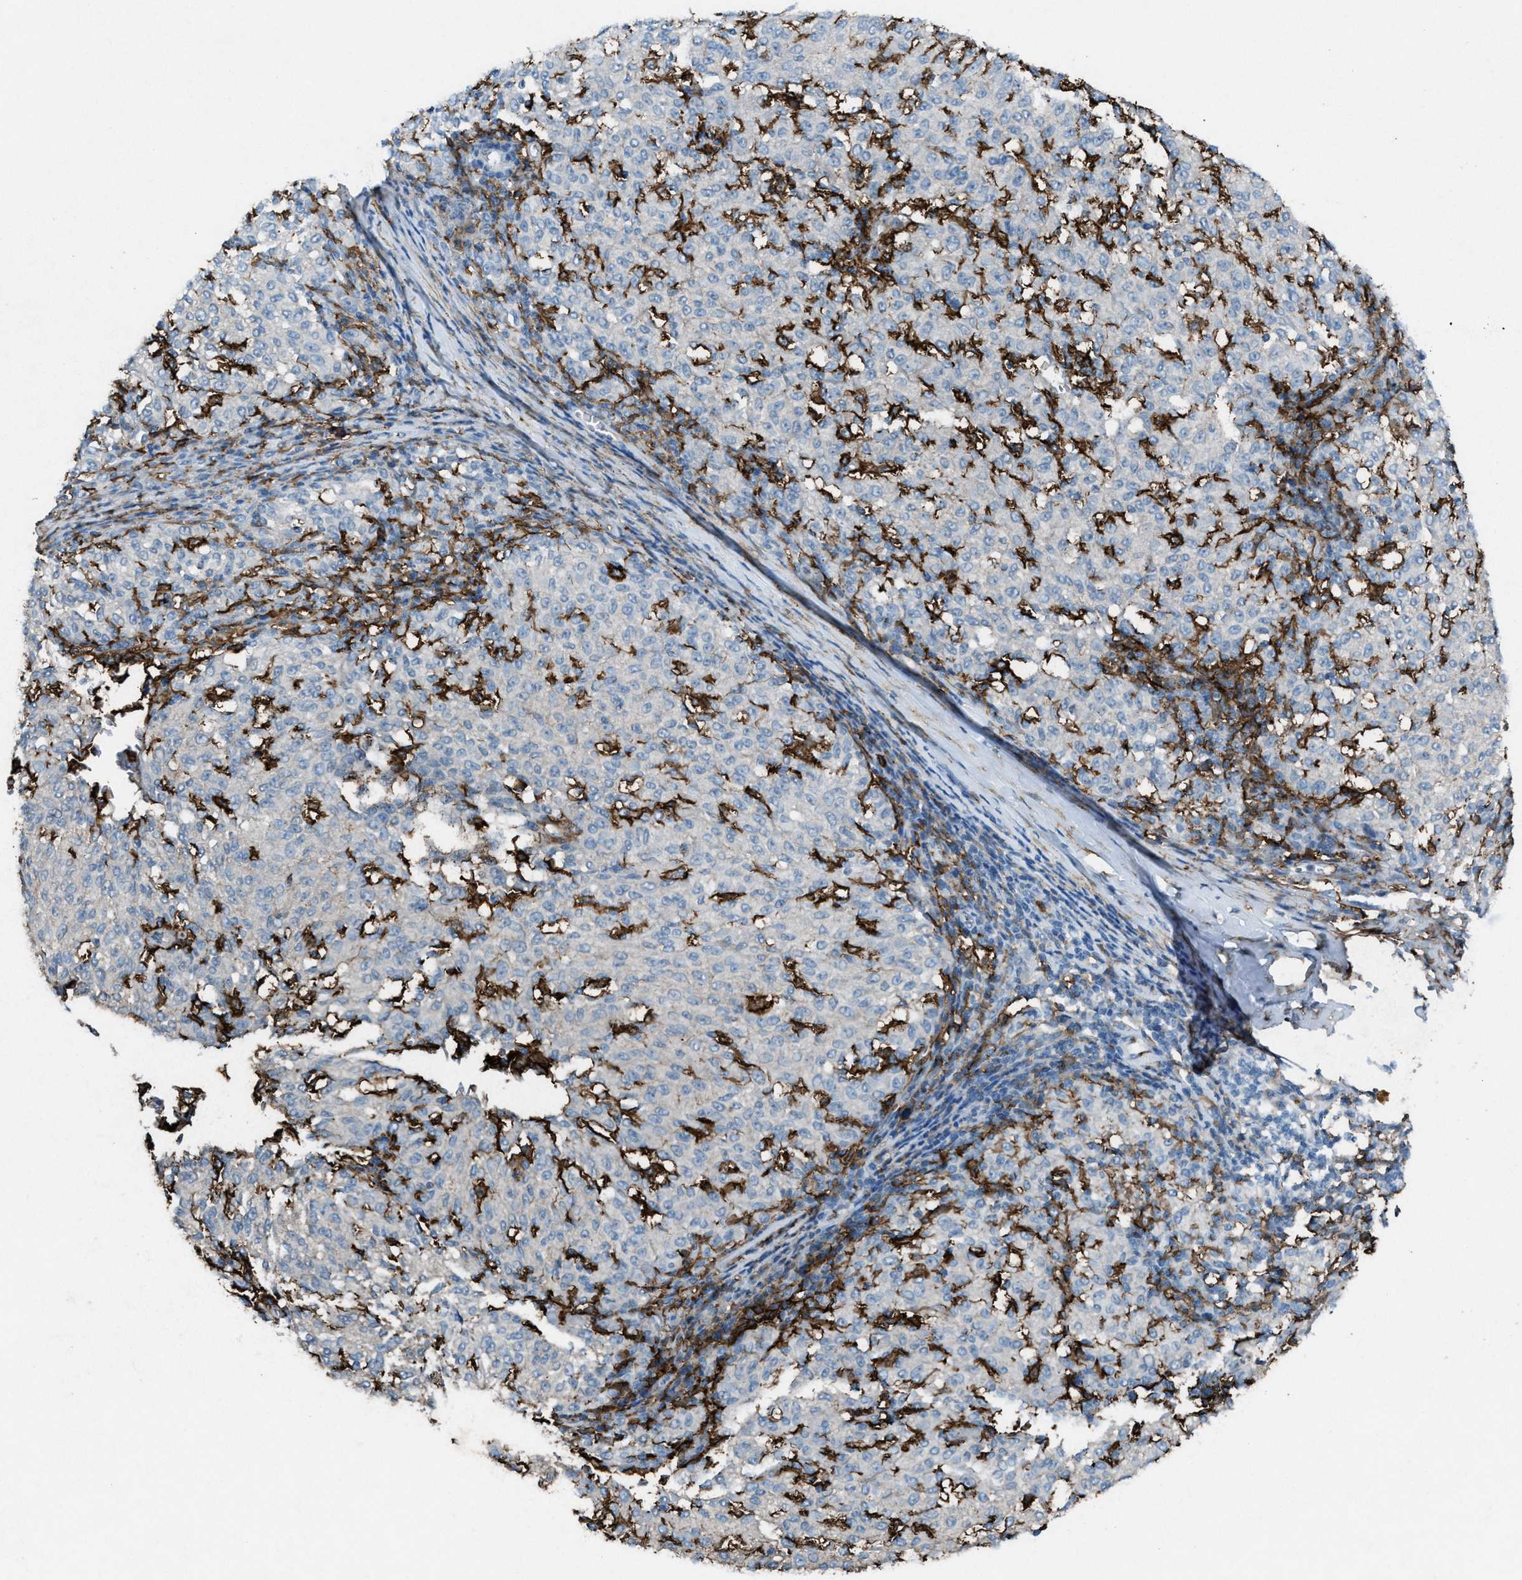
{"staining": {"intensity": "negative", "quantity": "none", "location": "none"}, "tissue": "melanoma", "cell_type": "Tumor cells", "image_type": "cancer", "snomed": [{"axis": "morphology", "description": "Malignant melanoma, NOS"}, {"axis": "topography", "description": "Skin"}], "caption": "Melanoma was stained to show a protein in brown. There is no significant positivity in tumor cells.", "gene": "FCER1G", "patient": {"sex": "female", "age": 72}}